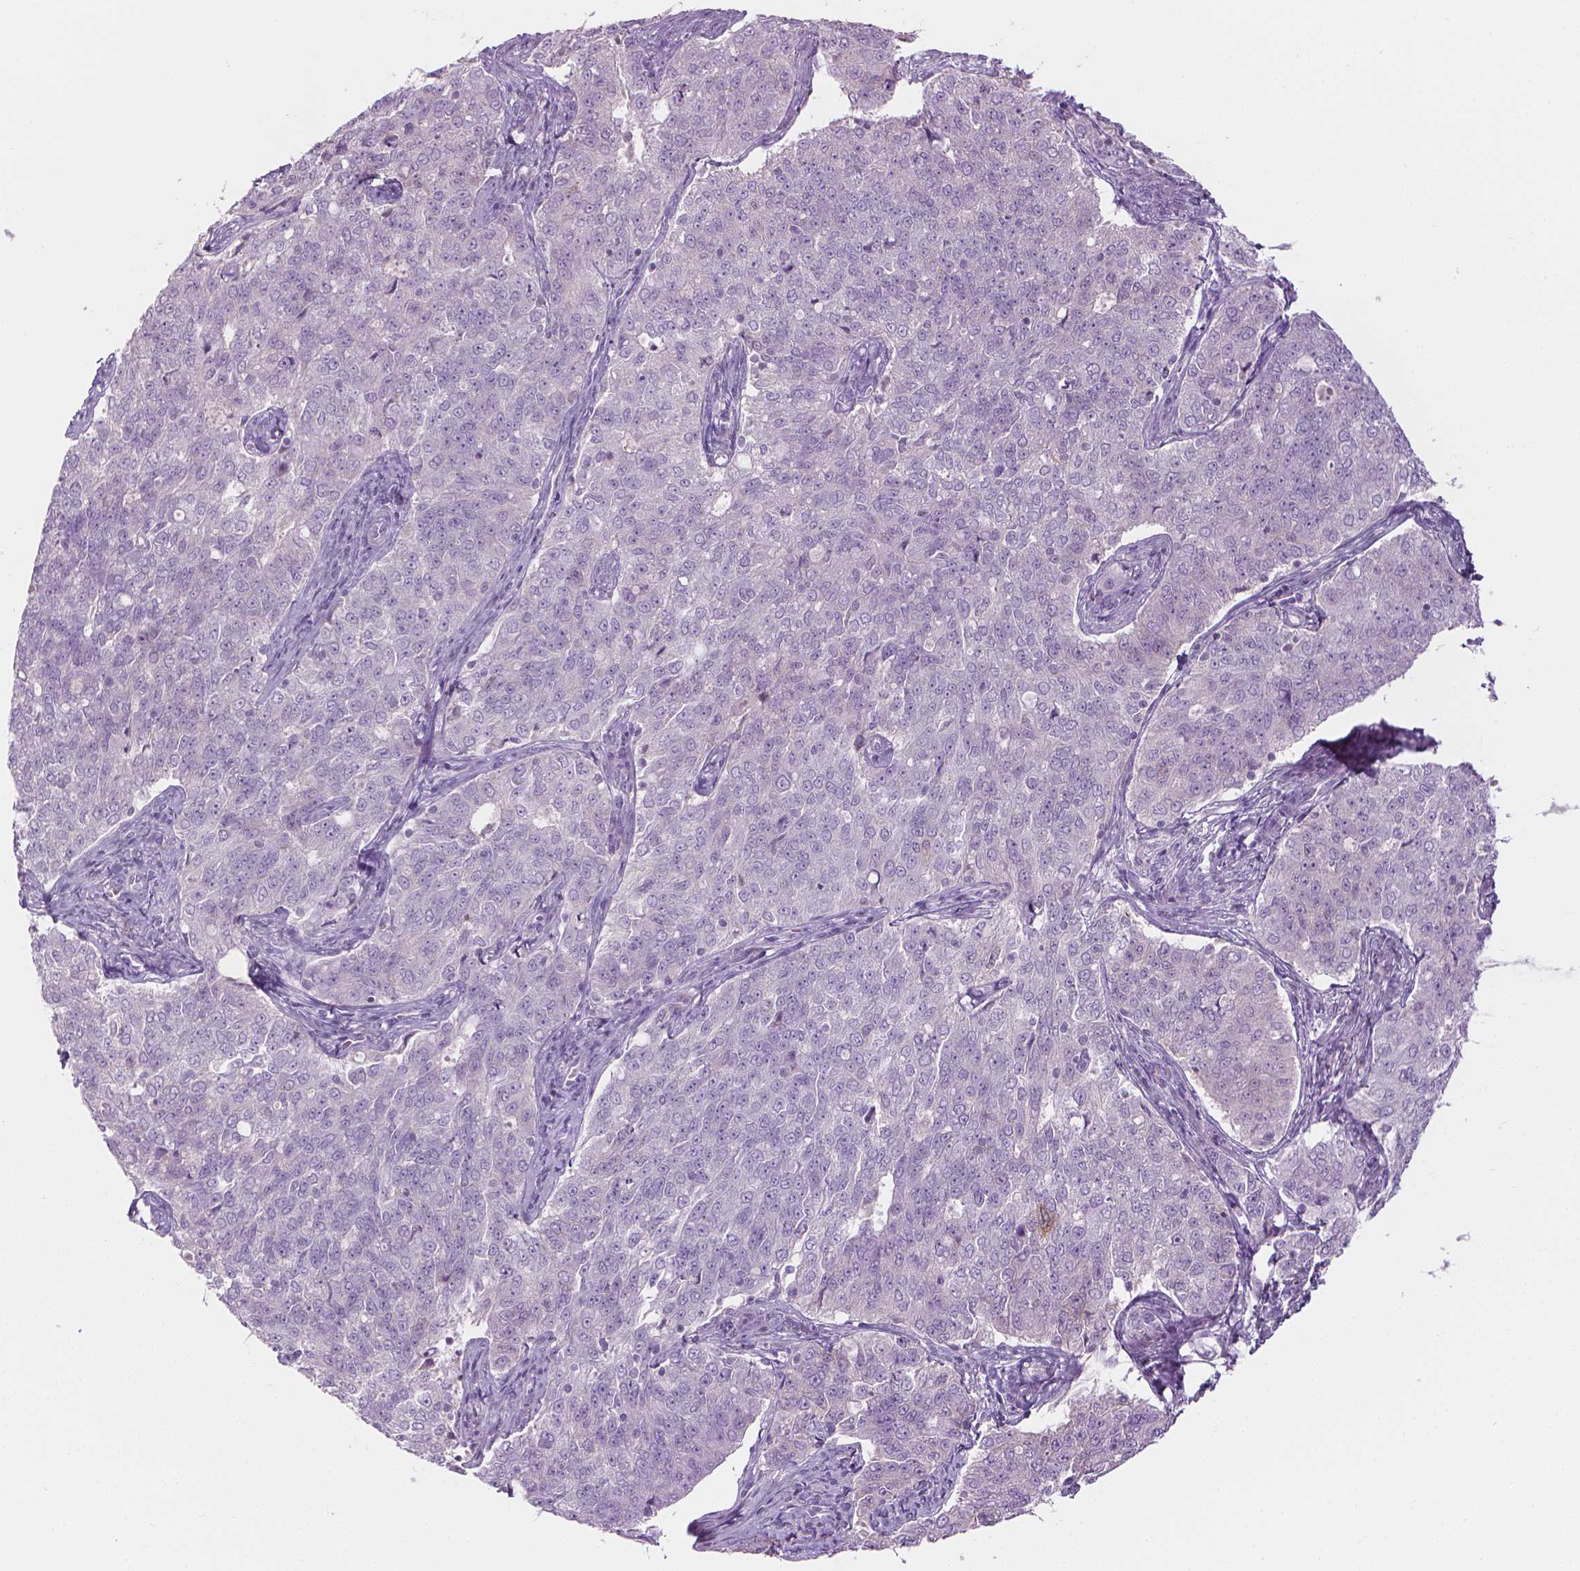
{"staining": {"intensity": "negative", "quantity": "none", "location": "none"}, "tissue": "endometrial cancer", "cell_type": "Tumor cells", "image_type": "cancer", "snomed": [{"axis": "morphology", "description": "Adenocarcinoma, NOS"}, {"axis": "topography", "description": "Endometrium"}], "caption": "Immunohistochemistry (IHC) of endometrial cancer reveals no positivity in tumor cells.", "gene": "SHMT1", "patient": {"sex": "female", "age": 43}}